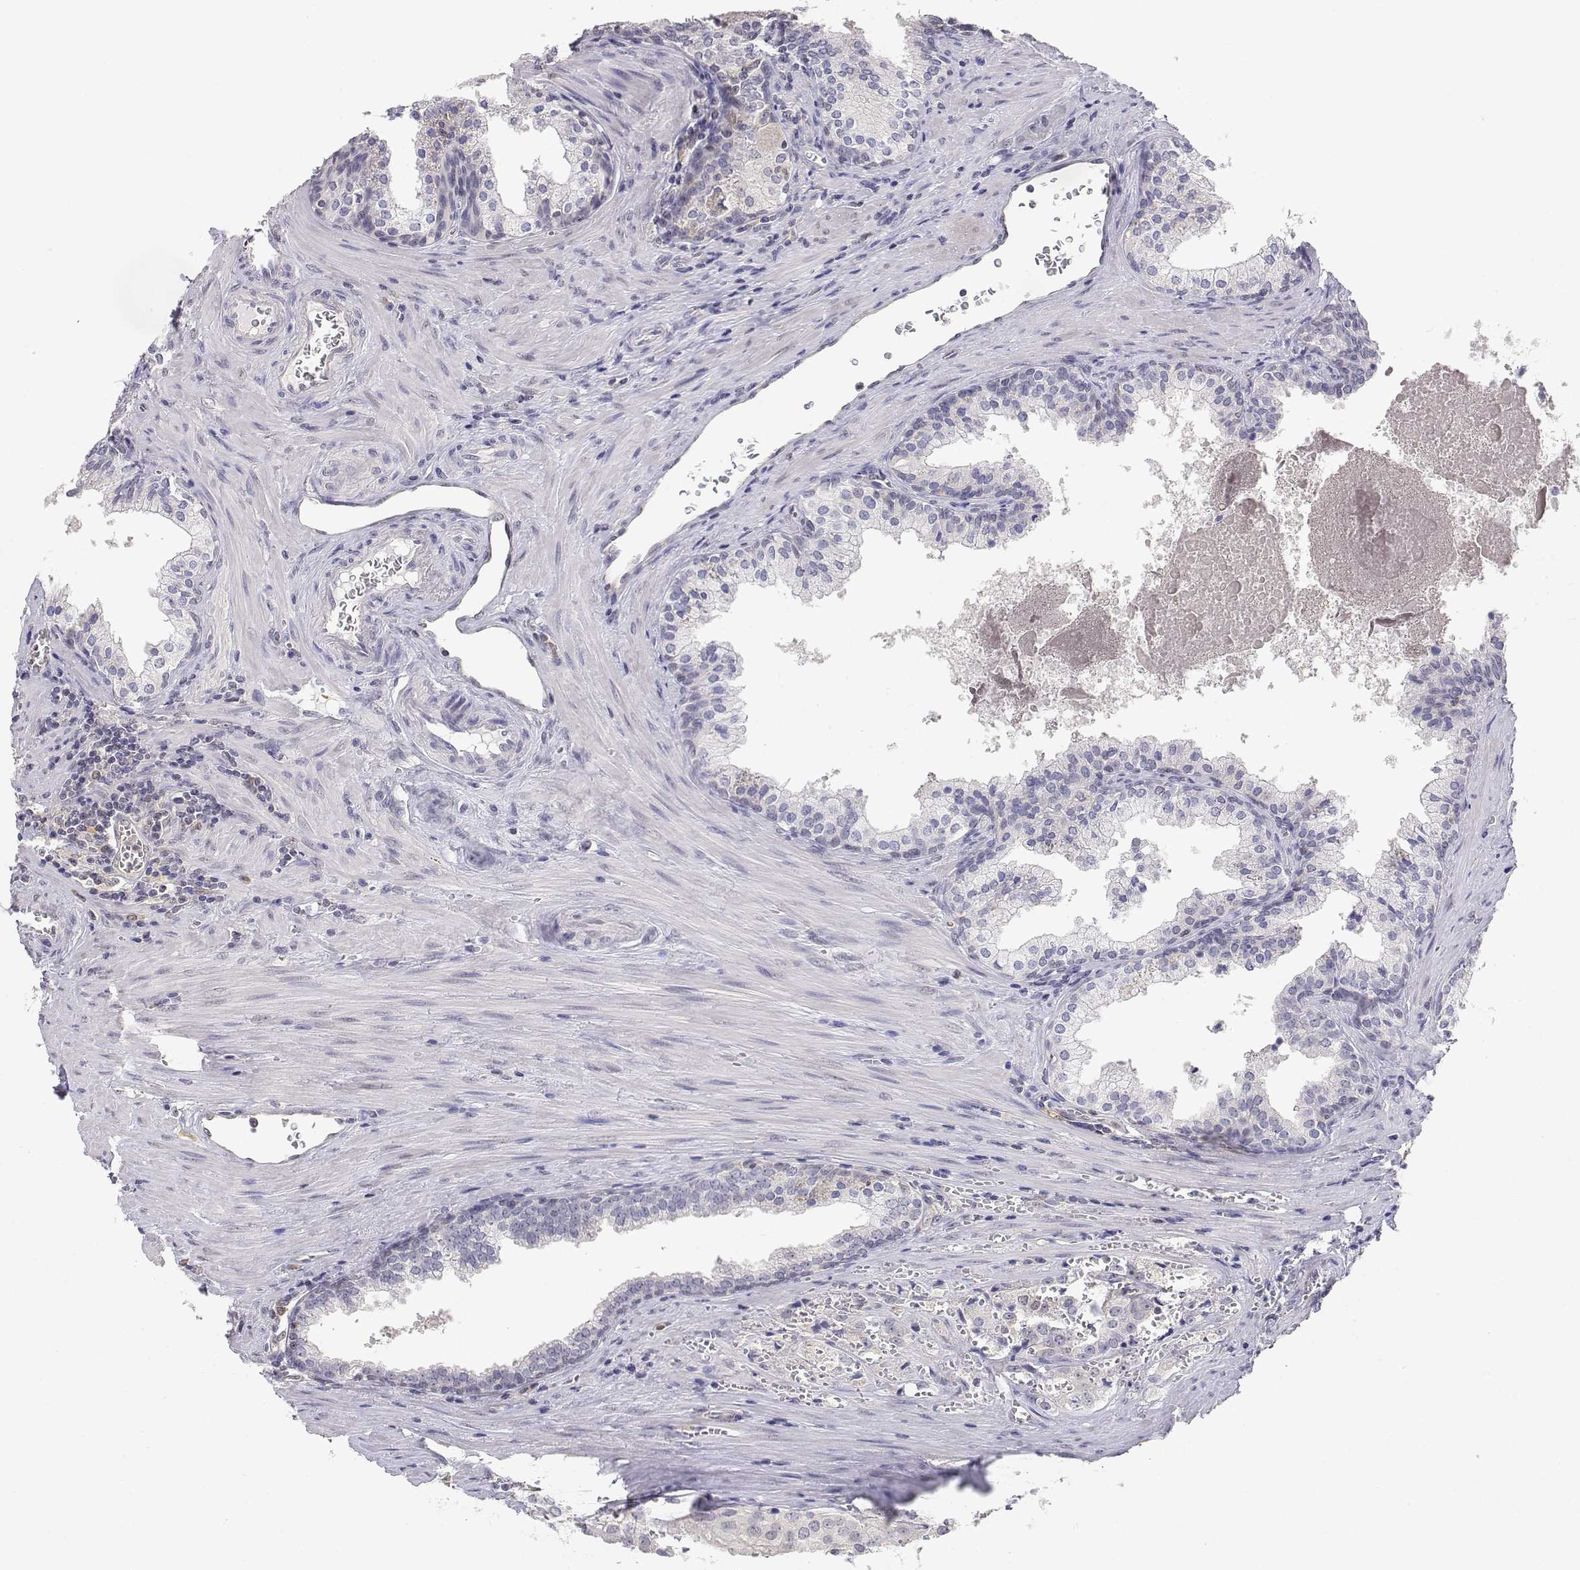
{"staining": {"intensity": "negative", "quantity": "none", "location": "none"}, "tissue": "prostate cancer", "cell_type": "Tumor cells", "image_type": "cancer", "snomed": [{"axis": "morphology", "description": "Adenocarcinoma, High grade"}, {"axis": "topography", "description": "Prostate"}], "caption": "The photomicrograph demonstrates no staining of tumor cells in prostate adenocarcinoma (high-grade). (DAB IHC with hematoxylin counter stain).", "gene": "ADA", "patient": {"sex": "male", "age": 68}}